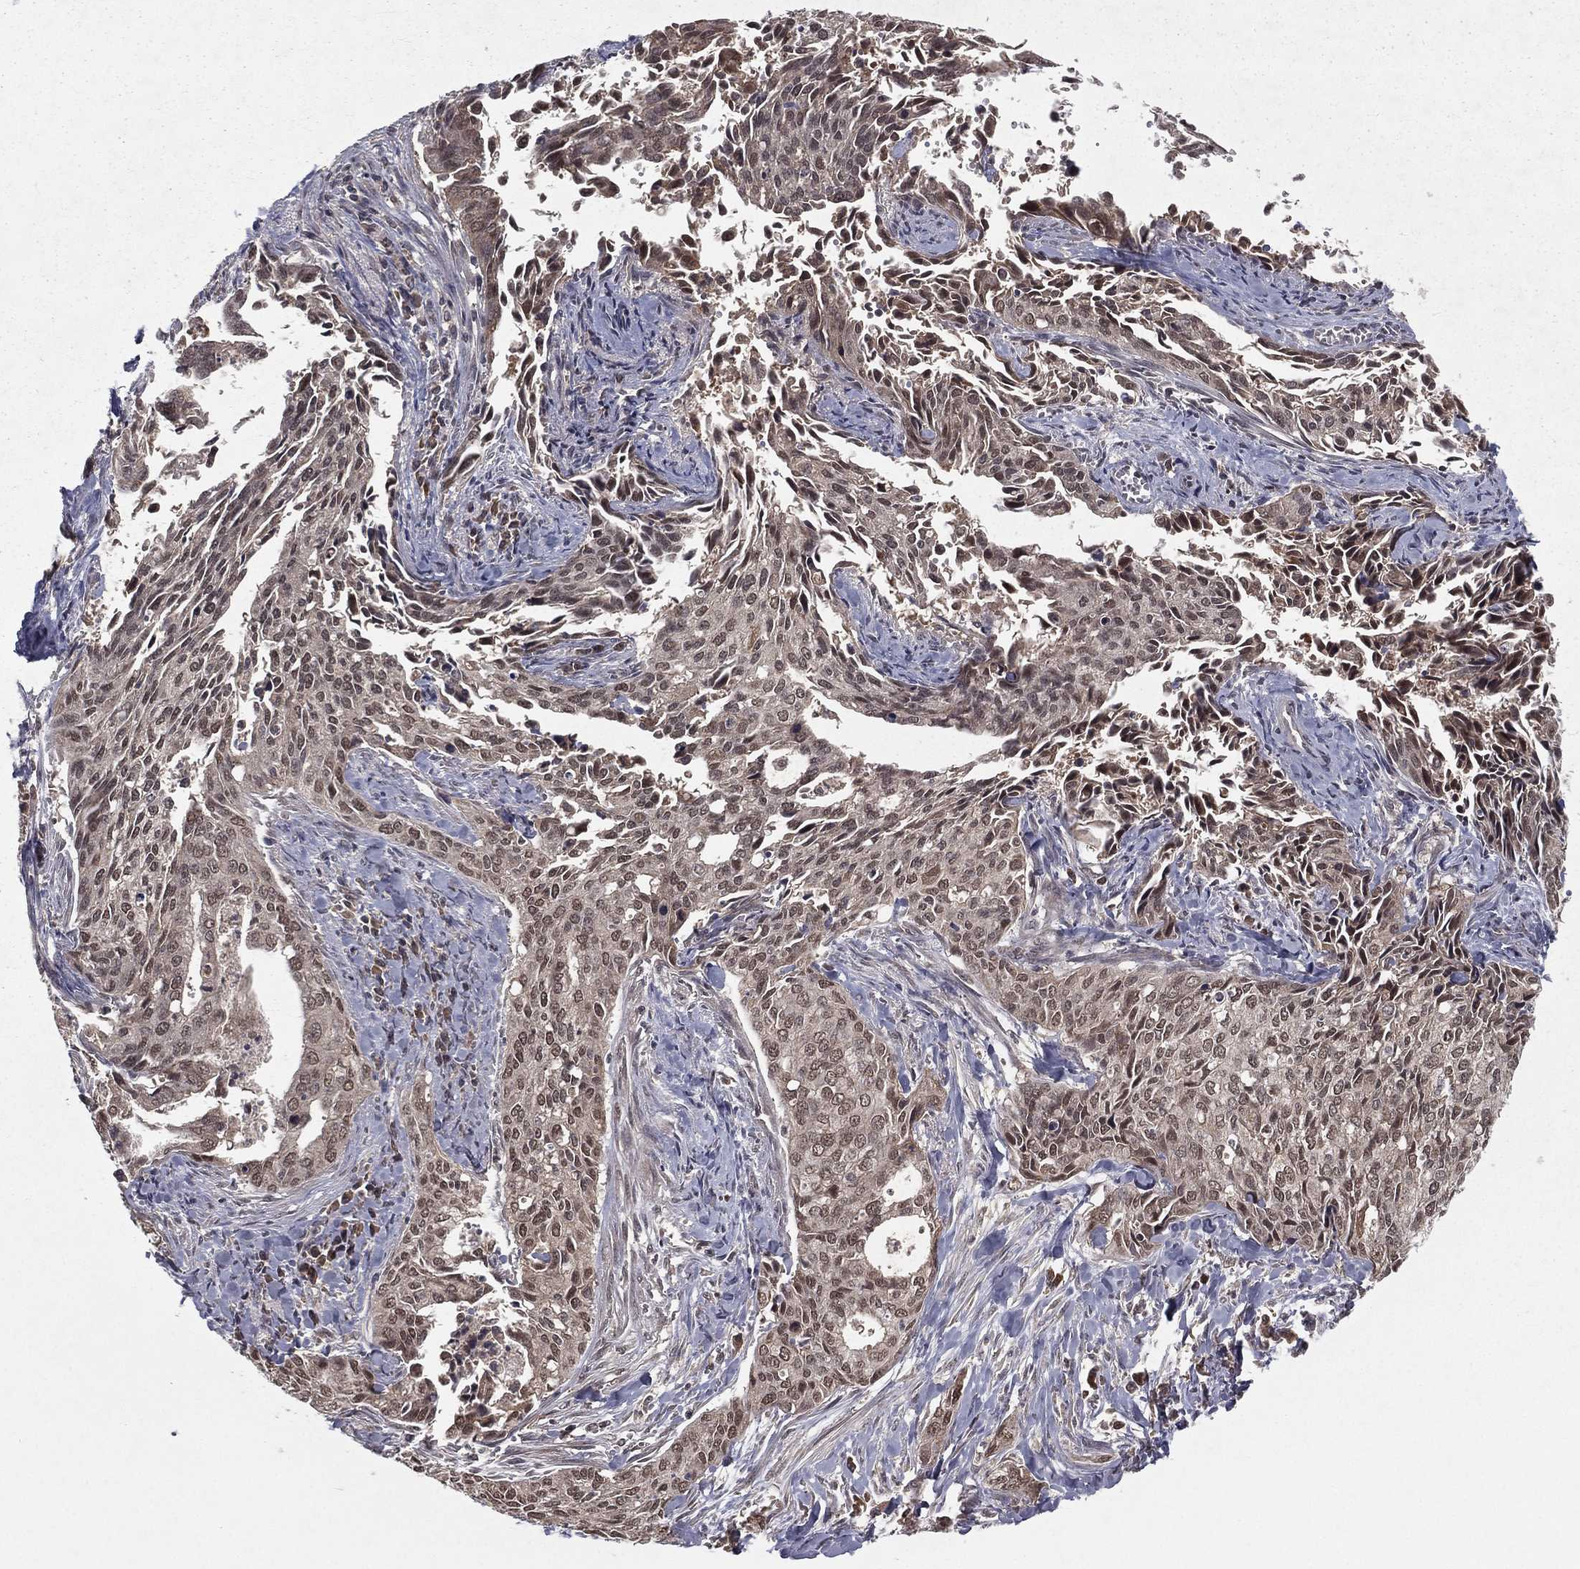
{"staining": {"intensity": "weak", "quantity": "25%-75%", "location": "cytoplasmic/membranous,nuclear"}, "tissue": "cervical cancer", "cell_type": "Tumor cells", "image_type": "cancer", "snomed": [{"axis": "morphology", "description": "Squamous cell carcinoma, NOS"}, {"axis": "topography", "description": "Cervix"}], "caption": "Tumor cells display low levels of weak cytoplasmic/membranous and nuclear positivity in about 25%-75% of cells in human cervical cancer.", "gene": "ZDHHC15", "patient": {"sex": "female", "age": 29}}